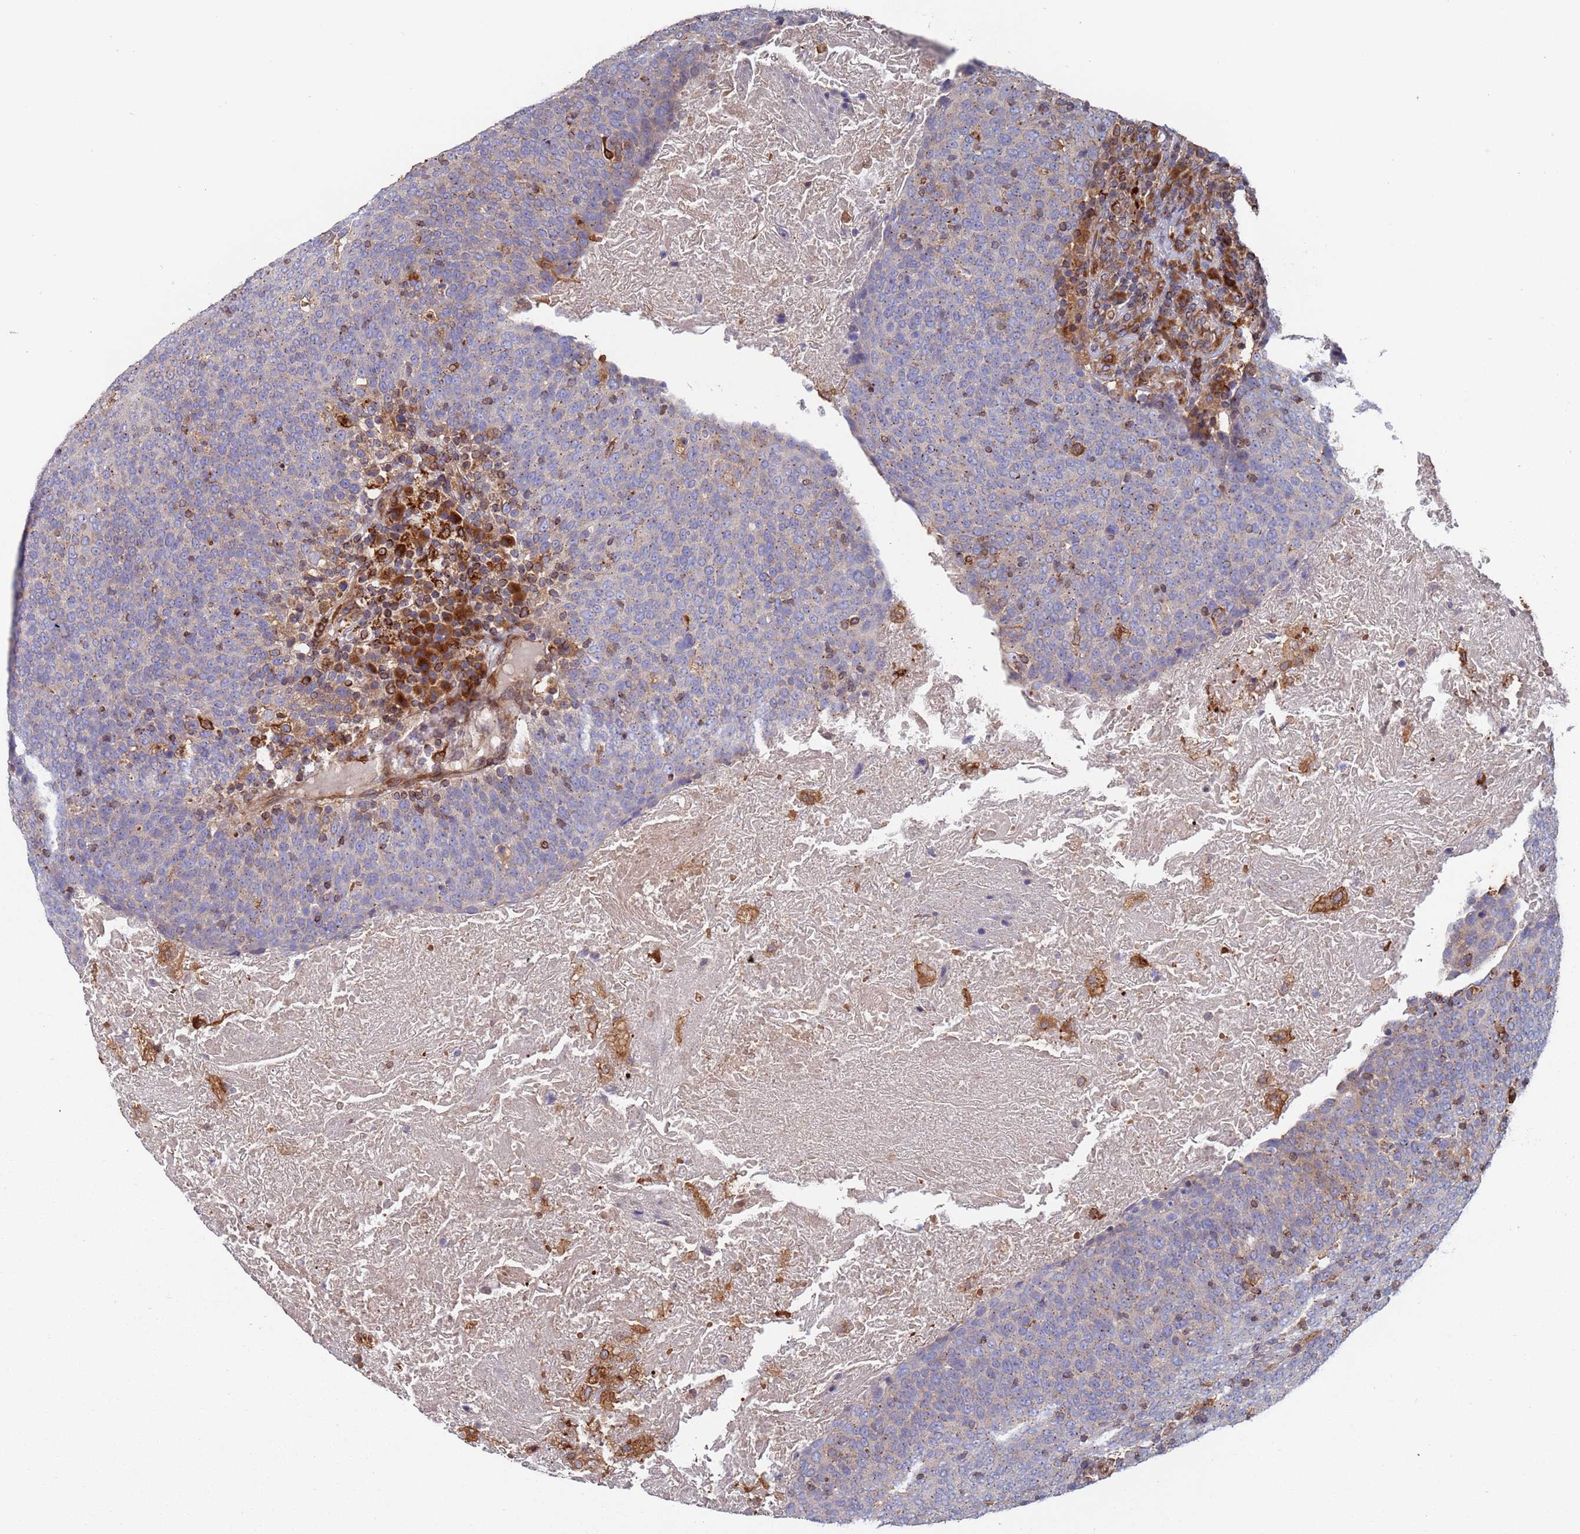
{"staining": {"intensity": "negative", "quantity": "none", "location": "none"}, "tissue": "head and neck cancer", "cell_type": "Tumor cells", "image_type": "cancer", "snomed": [{"axis": "morphology", "description": "Squamous cell carcinoma, NOS"}, {"axis": "morphology", "description": "Squamous cell carcinoma, metastatic, NOS"}, {"axis": "topography", "description": "Lymph node"}, {"axis": "topography", "description": "Head-Neck"}], "caption": "This micrograph is of squamous cell carcinoma (head and neck) stained with immunohistochemistry (IHC) to label a protein in brown with the nuclei are counter-stained blue. There is no staining in tumor cells.", "gene": "MALRD1", "patient": {"sex": "male", "age": 62}}